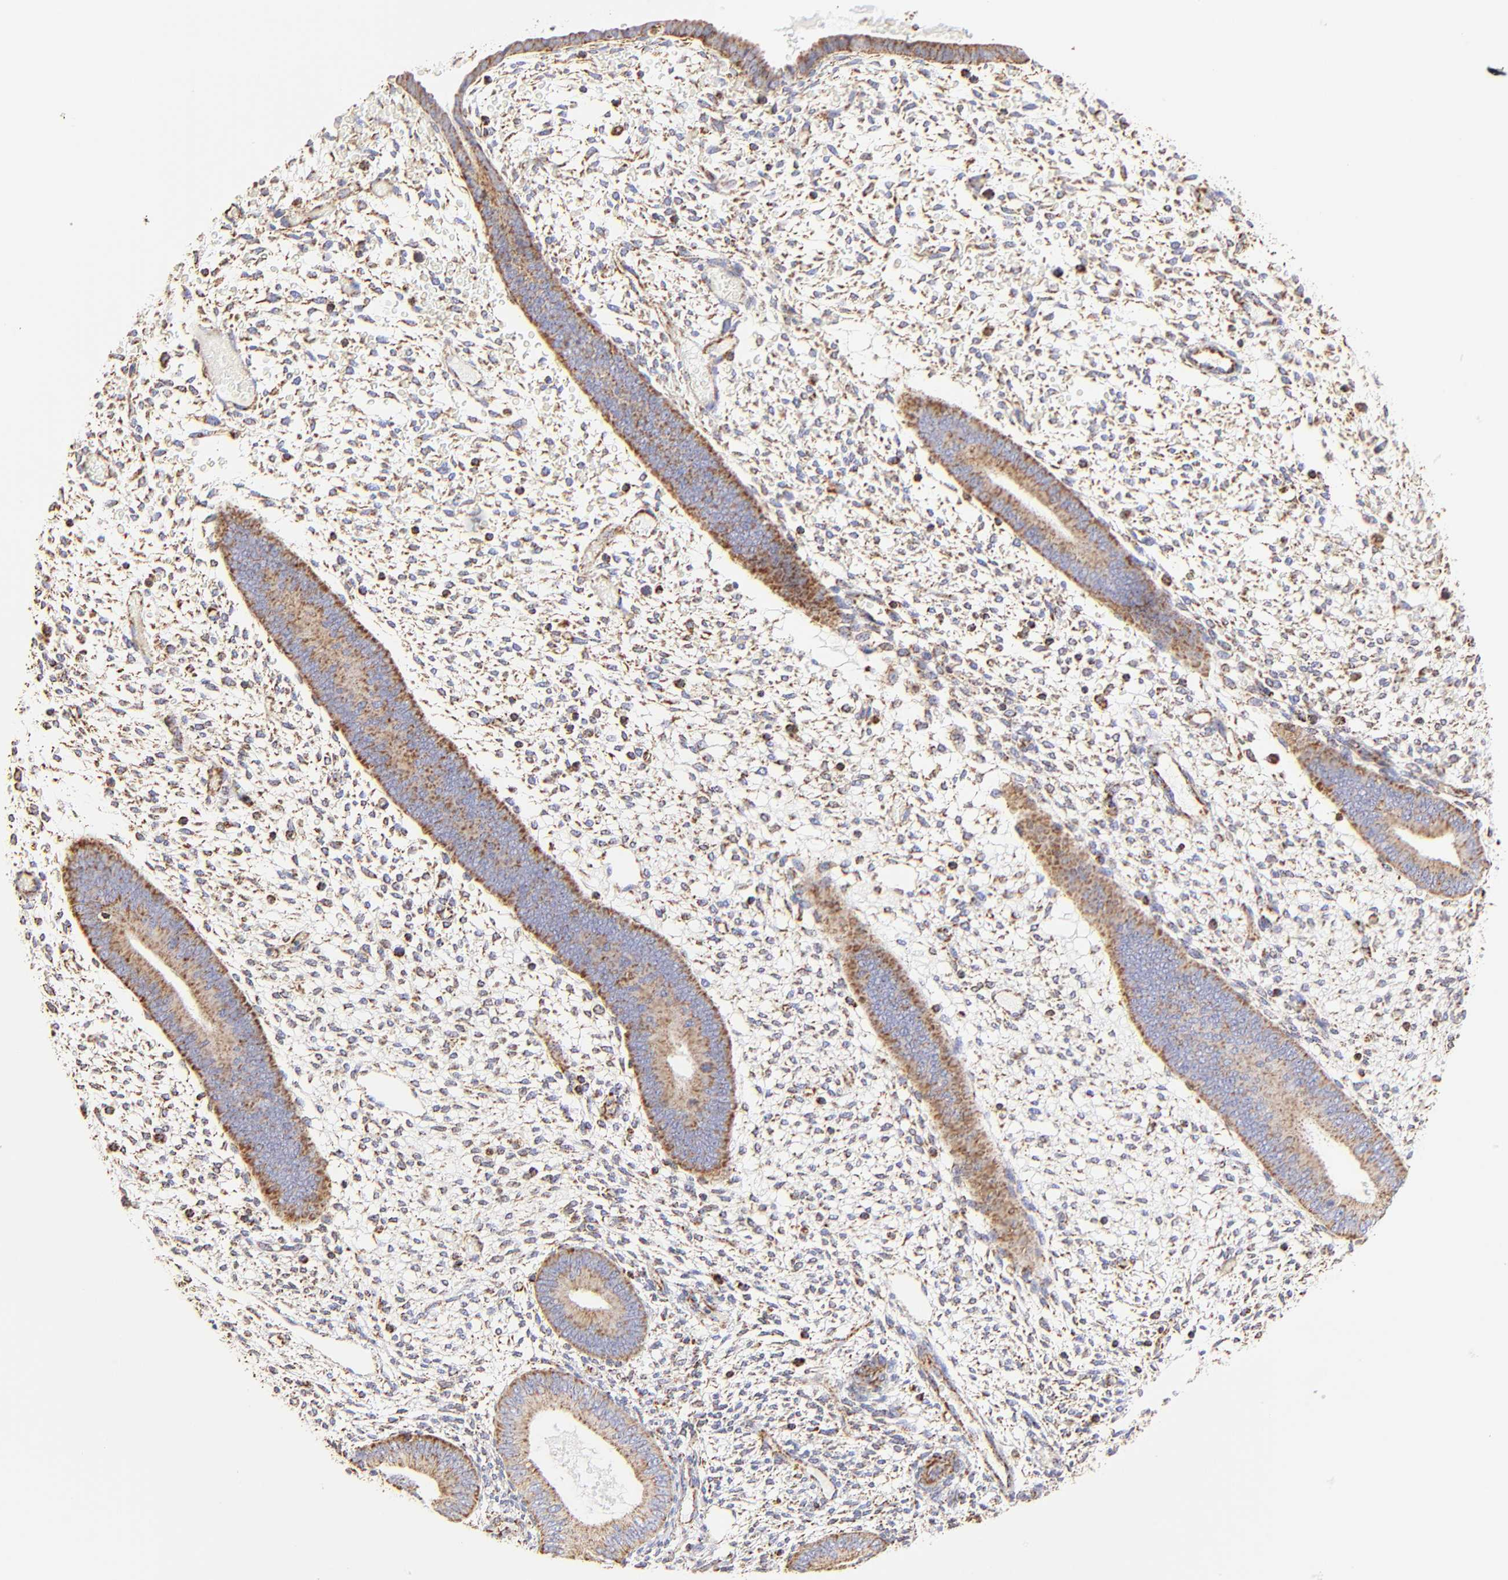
{"staining": {"intensity": "moderate", "quantity": "<25%", "location": "cytoplasmic/membranous"}, "tissue": "endometrium", "cell_type": "Cells in endometrial stroma", "image_type": "normal", "snomed": [{"axis": "morphology", "description": "Normal tissue, NOS"}, {"axis": "topography", "description": "Endometrium"}], "caption": "Immunohistochemical staining of benign endometrium reveals low levels of moderate cytoplasmic/membranous staining in approximately <25% of cells in endometrial stroma. Immunohistochemistry (ihc) stains the protein of interest in brown and the nuclei are stained blue.", "gene": "ECH1", "patient": {"sex": "female", "age": 42}}